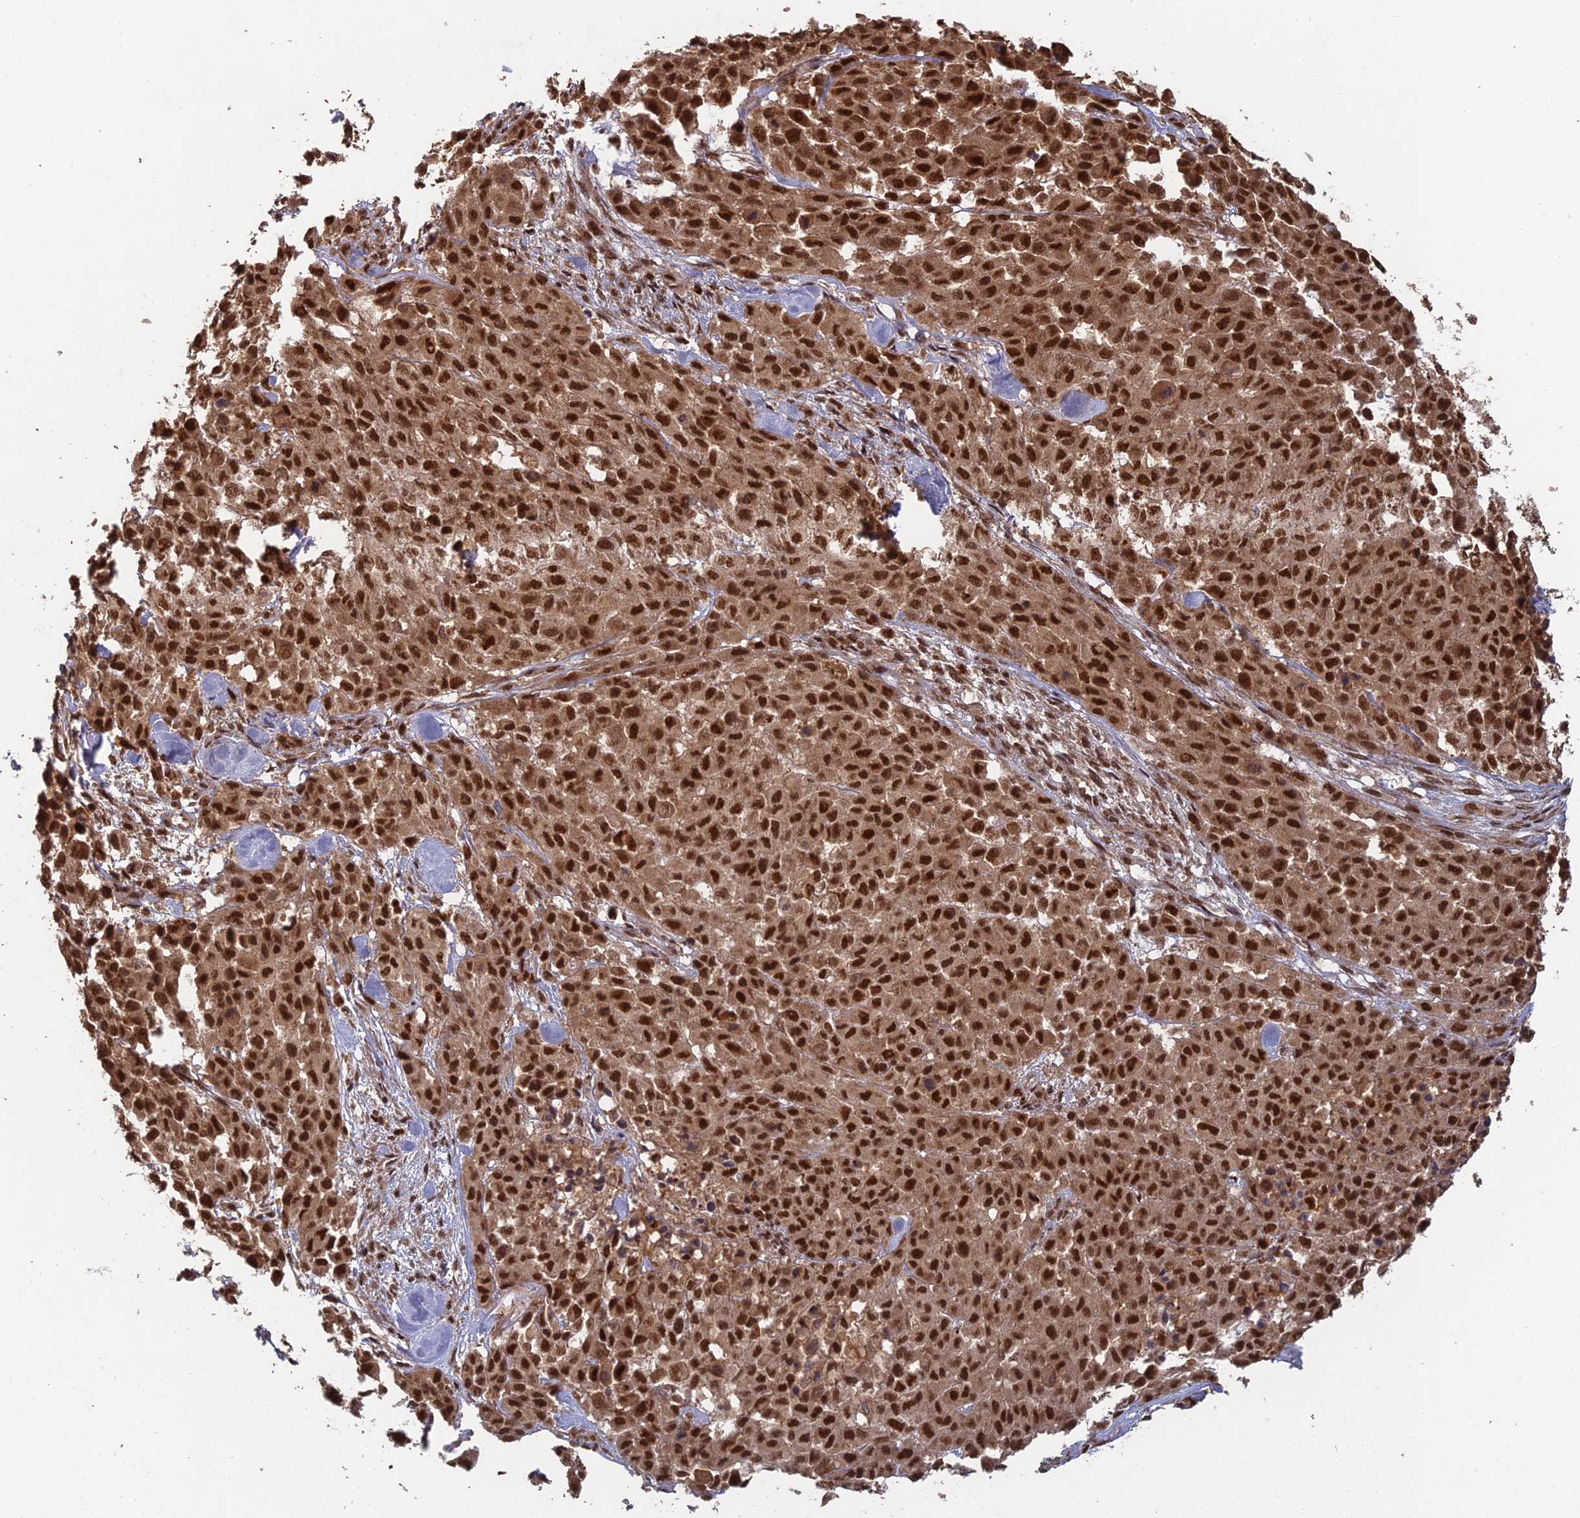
{"staining": {"intensity": "strong", "quantity": ">75%", "location": "cytoplasmic/membranous,nuclear"}, "tissue": "melanoma", "cell_type": "Tumor cells", "image_type": "cancer", "snomed": [{"axis": "morphology", "description": "Malignant melanoma, Metastatic site"}, {"axis": "topography", "description": "Skin"}], "caption": "Immunohistochemical staining of malignant melanoma (metastatic site) reveals high levels of strong cytoplasmic/membranous and nuclear positivity in approximately >75% of tumor cells. (IHC, brightfield microscopy, high magnification).", "gene": "RANBP3", "patient": {"sex": "female", "age": 81}}